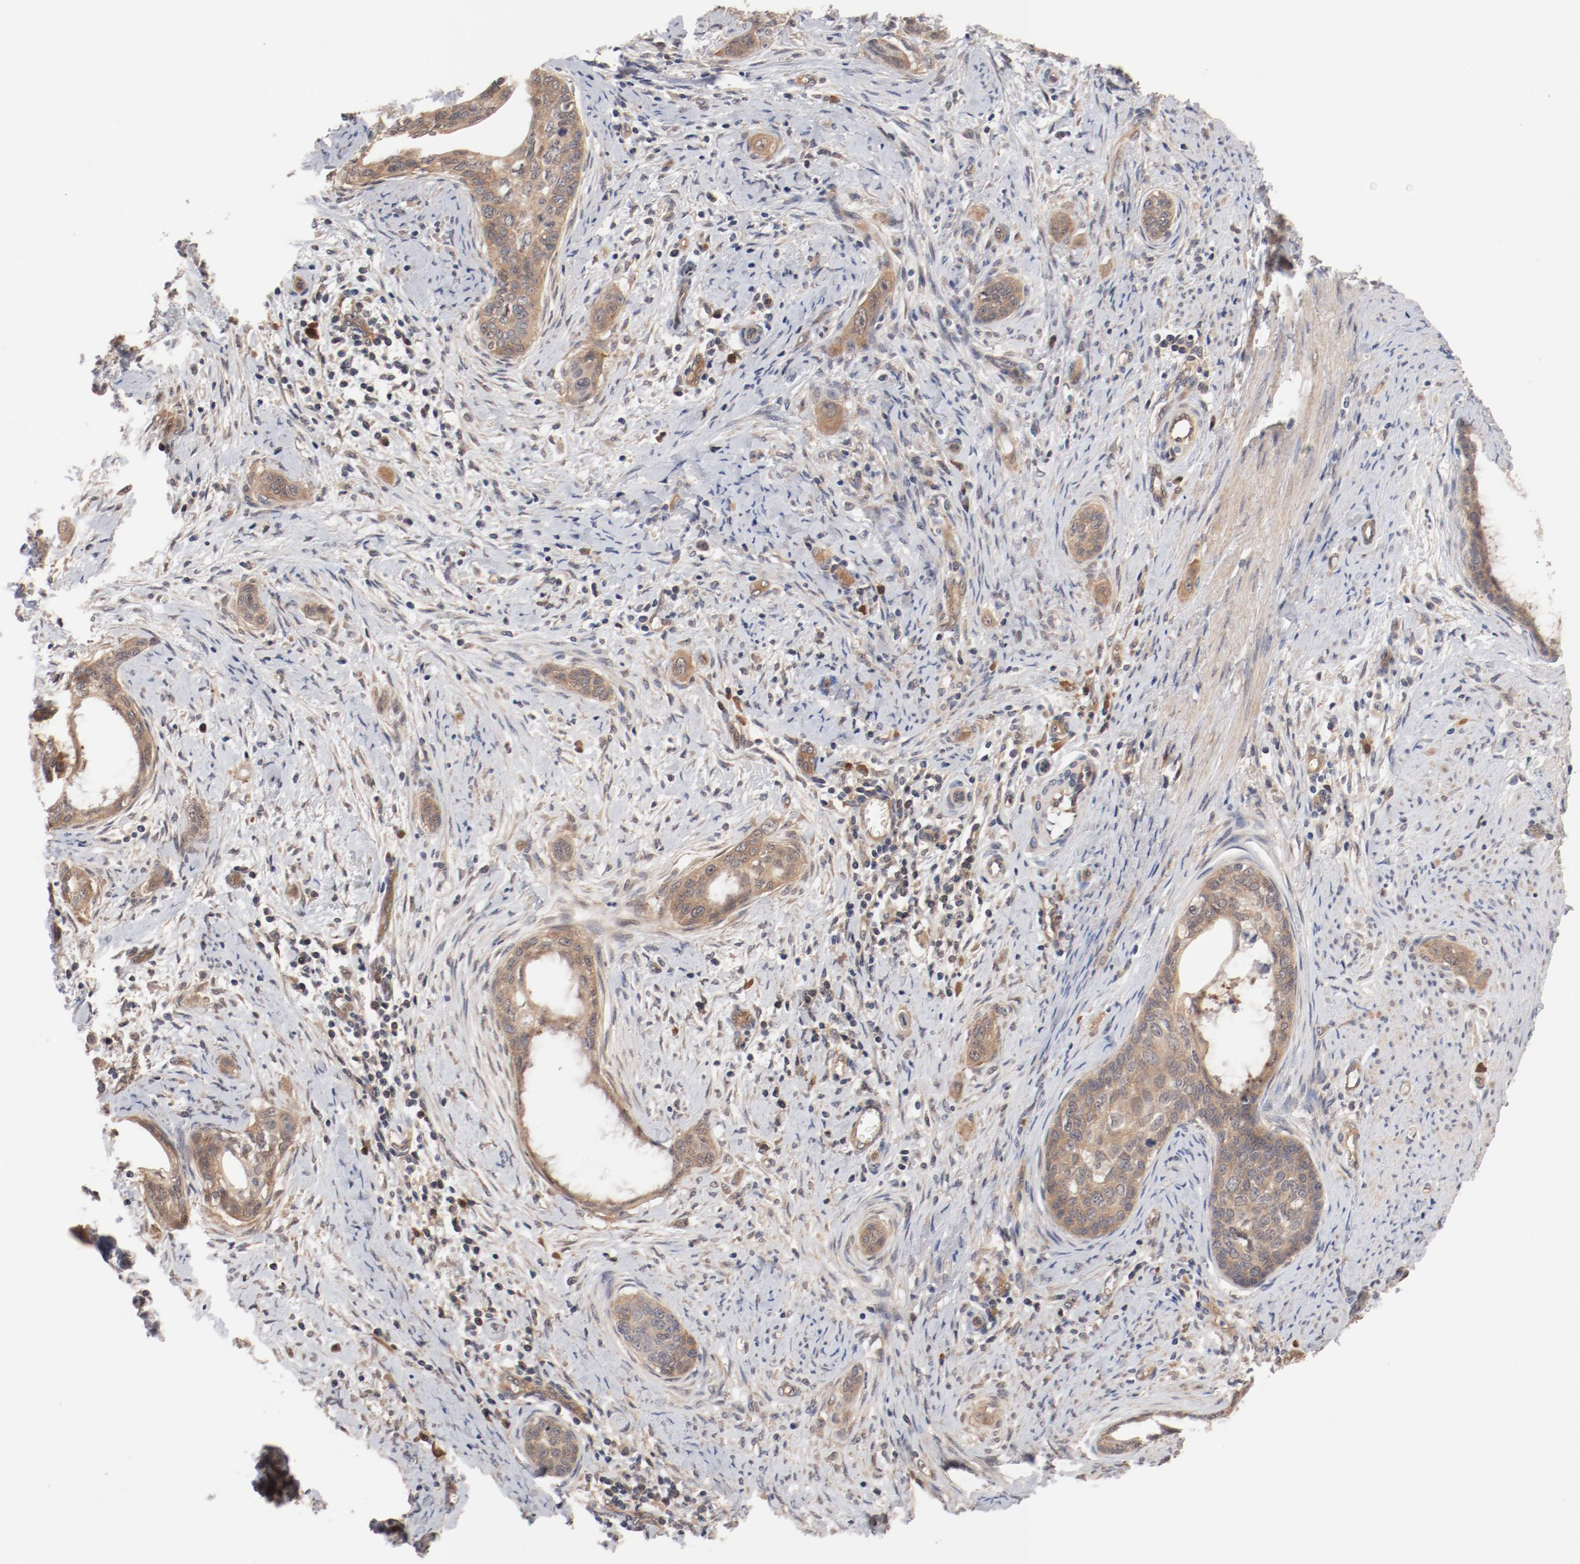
{"staining": {"intensity": "weak", "quantity": ">75%", "location": "cytoplasmic/membranous"}, "tissue": "cervical cancer", "cell_type": "Tumor cells", "image_type": "cancer", "snomed": [{"axis": "morphology", "description": "Squamous cell carcinoma, NOS"}, {"axis": "topography", "description": "Cervix"}], "caption": "Squamous cell carcinoma (cervical) stained for a protein exhibits weak cytoplasmic/membranous positivity in tumor cells.", "gene": "PITPNM2", "patient": {"sex": "female", "age": 33}}